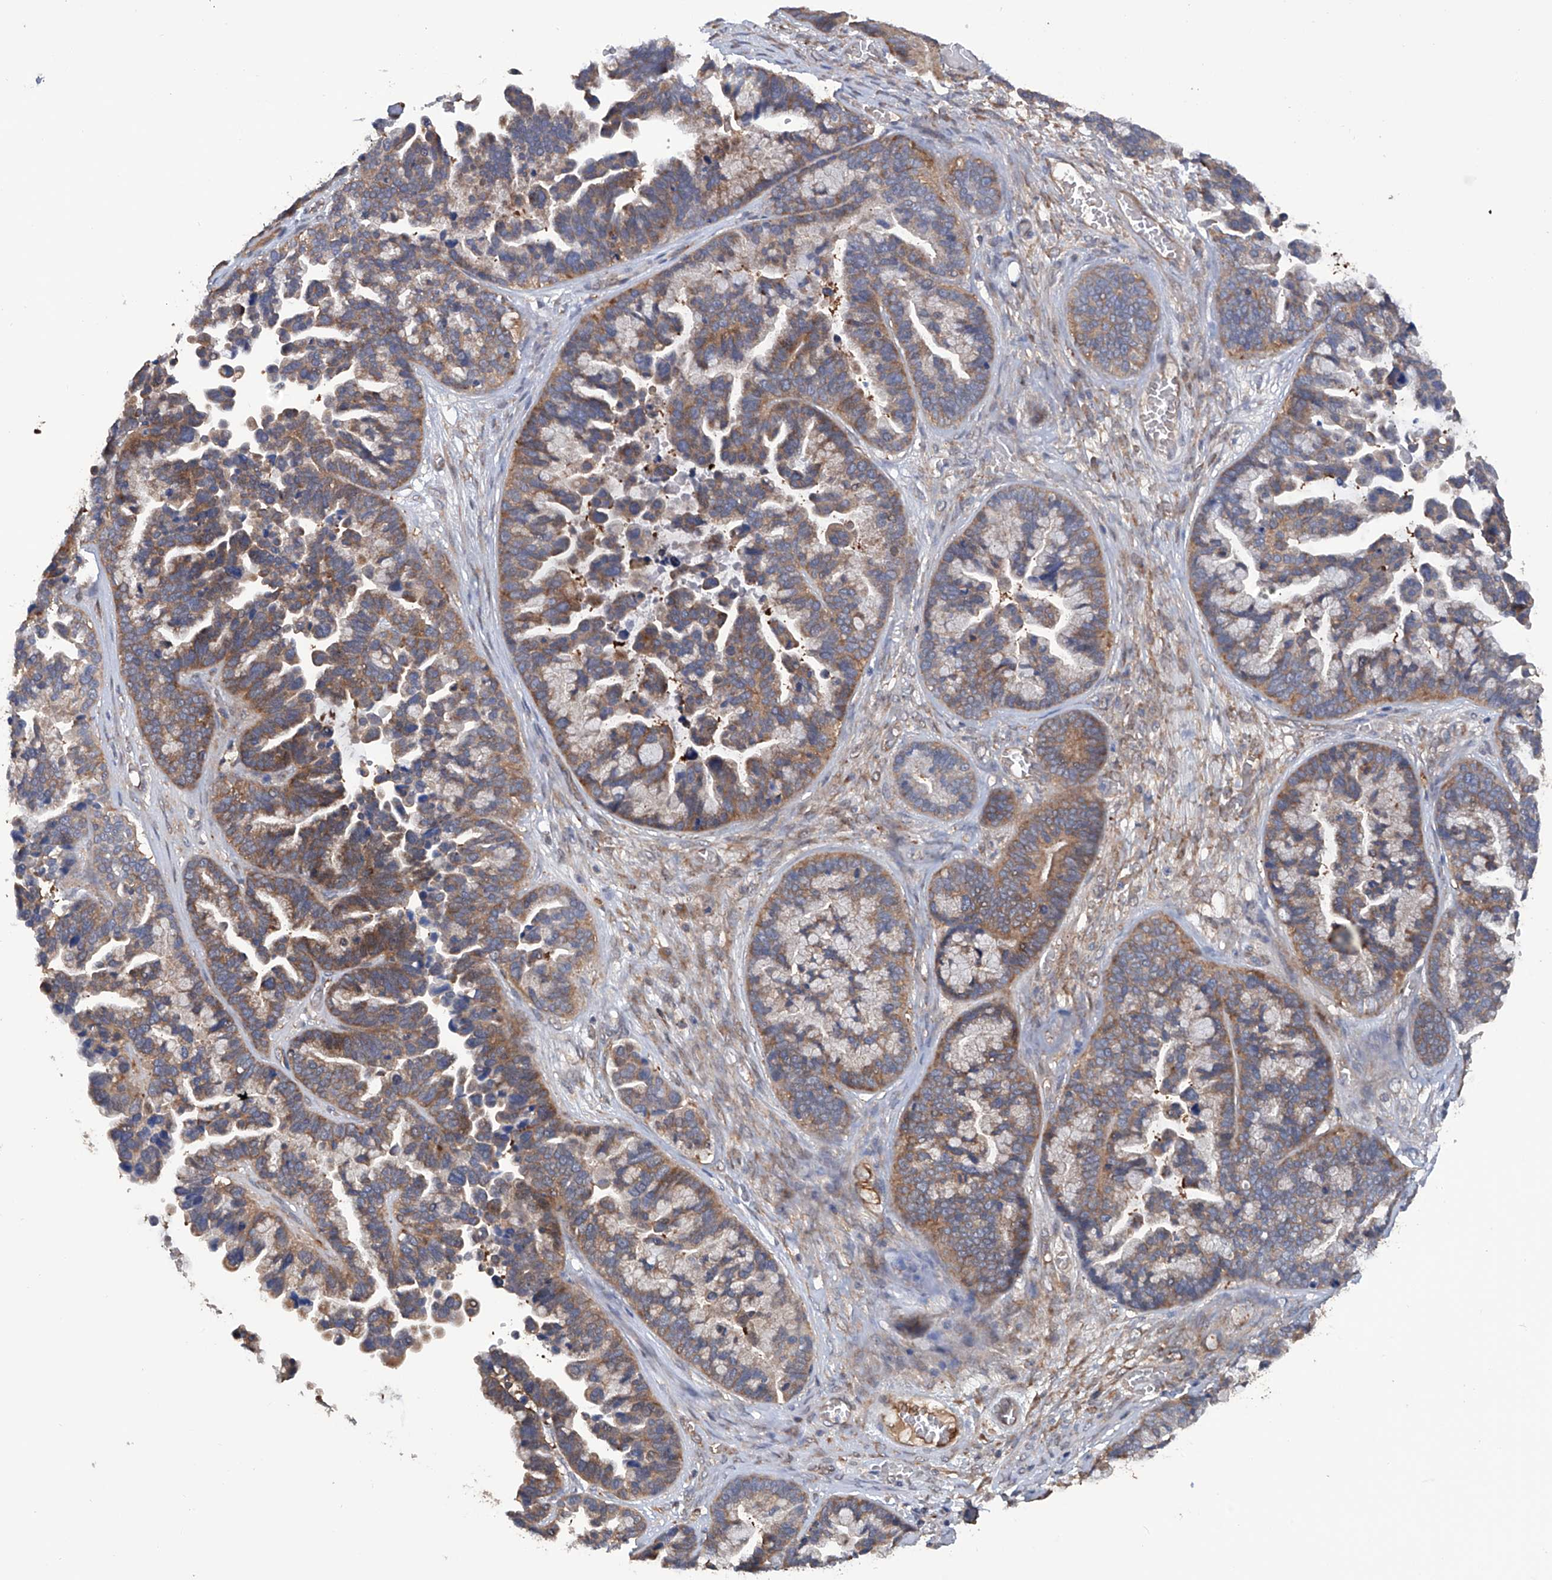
{"staining": {"intensity": "moderate", "quantity": ">75%", "location": "cytoplasmic/membranous"}, "tissue": "ovarian cancer", "cell_type": "Tumor cells", "image_type": "cancer", "snomed": [{"axis": "morphology", "description": "Cystadenocarcinoma, serous, NOS"}, {"axis": "topography", "description": "Ovary"}], "caption": "Moderate cytoplasmic/membranous expression for a protein is identified in approximately >75% of tumor cells of ovarian cancer (serous cystadenocarcinoma) using IHC.", "gene": "NUDT17", "patient": {"sex": "female", "age": 56}}